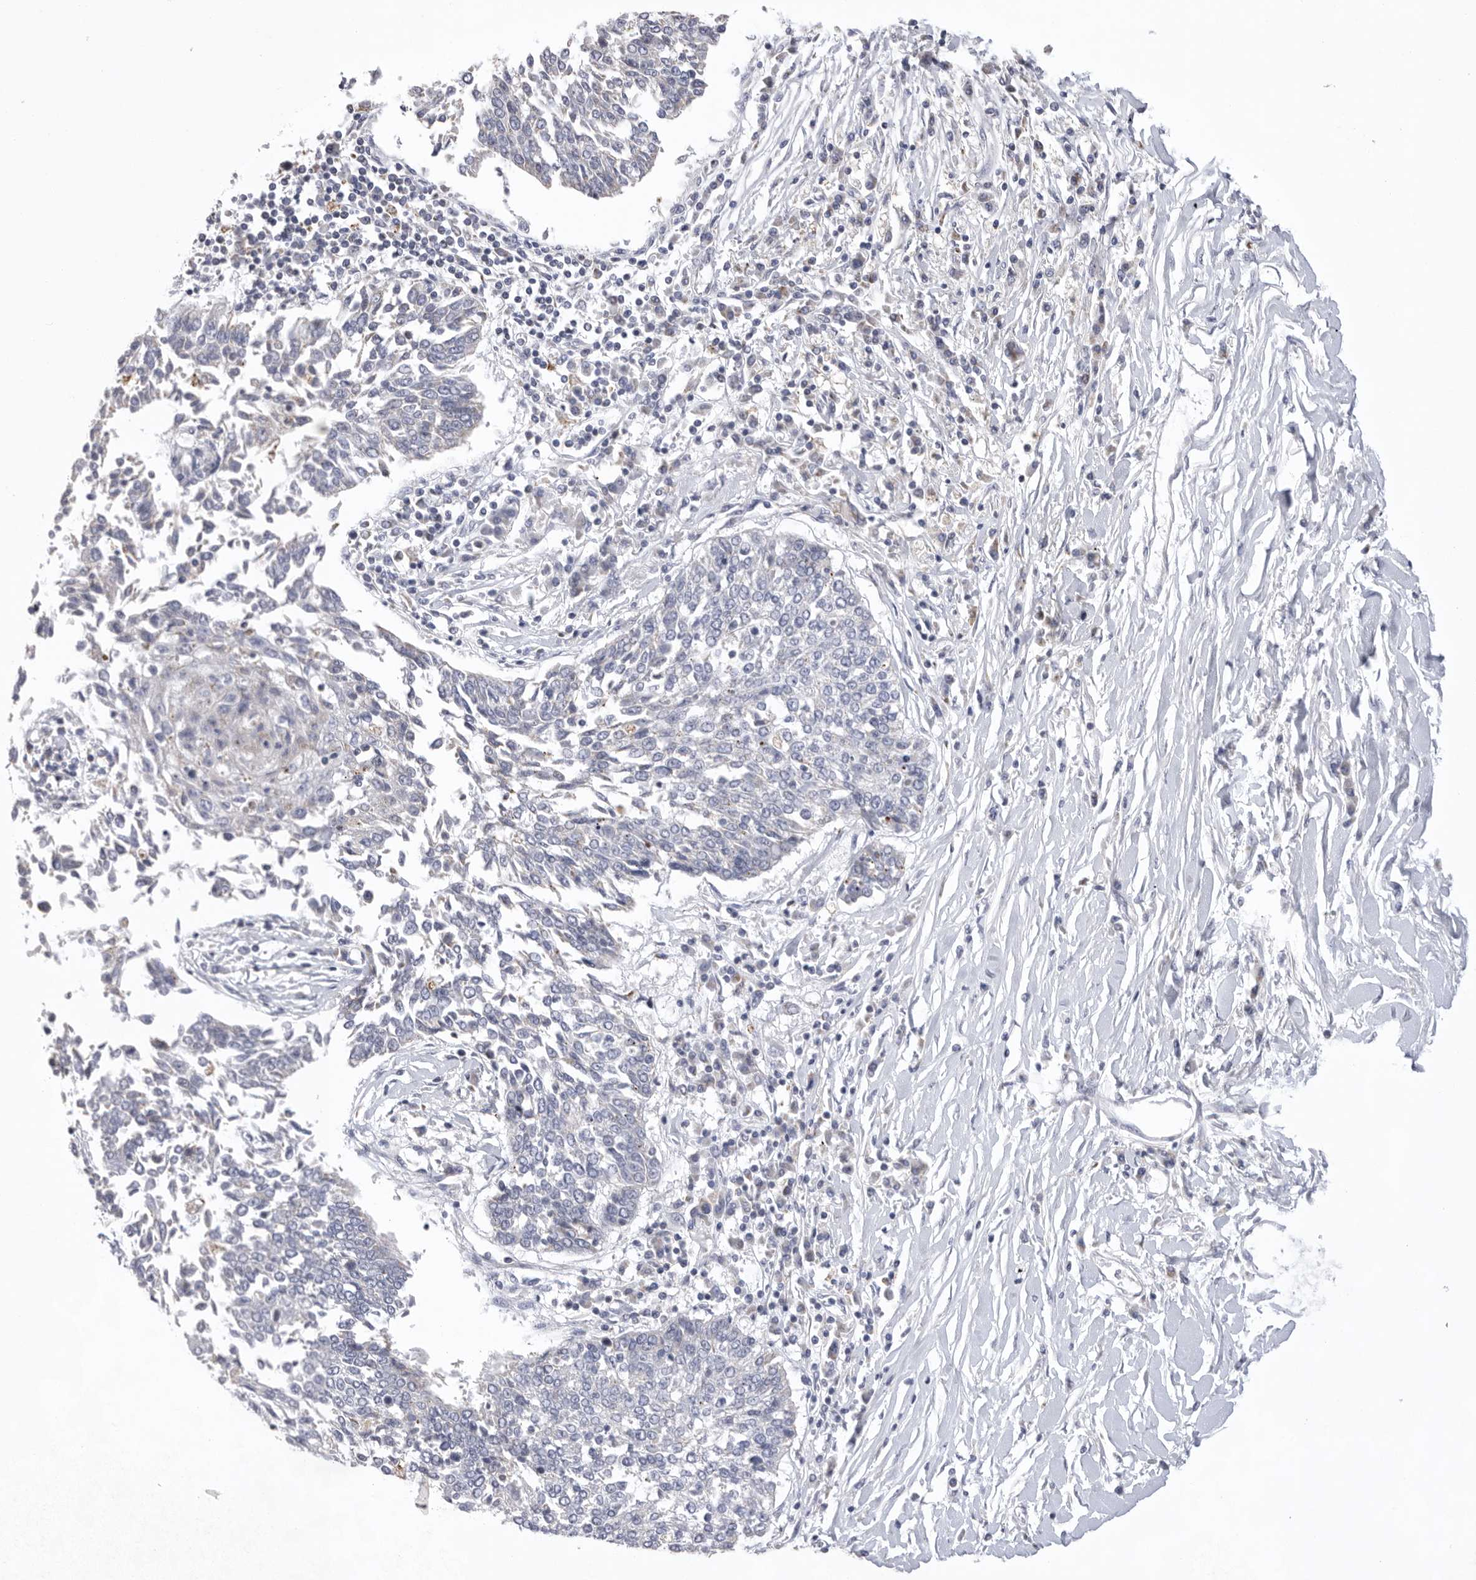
{"staining": {"intensity": "negative", "quantity": "none", "location": "none"}, "tissue": "lung cancer", "cell_type": "Tumor cells", "image_type": "cancer", "snomed": [{"axis": "morphology", "description": "Normal tissue, NOS"}, {"axis": "morphology", "description": "Squamous cell carcinoma, NOS"}, {"axis": "topography", "description": "Cartilage tissue"}, {"axis": "topography", "description": "Bronchus"}, {"axis": "topography", "description": "Lung"}, {"axis": "topography", "description": "Peripheral nerve tissue"}], "caption": "An image of human squamous cell carcinoma (lung) is negative for staining in tumor cells.", "gene": "VDAC3", "patient": {"sex": "female", "age": 49}}